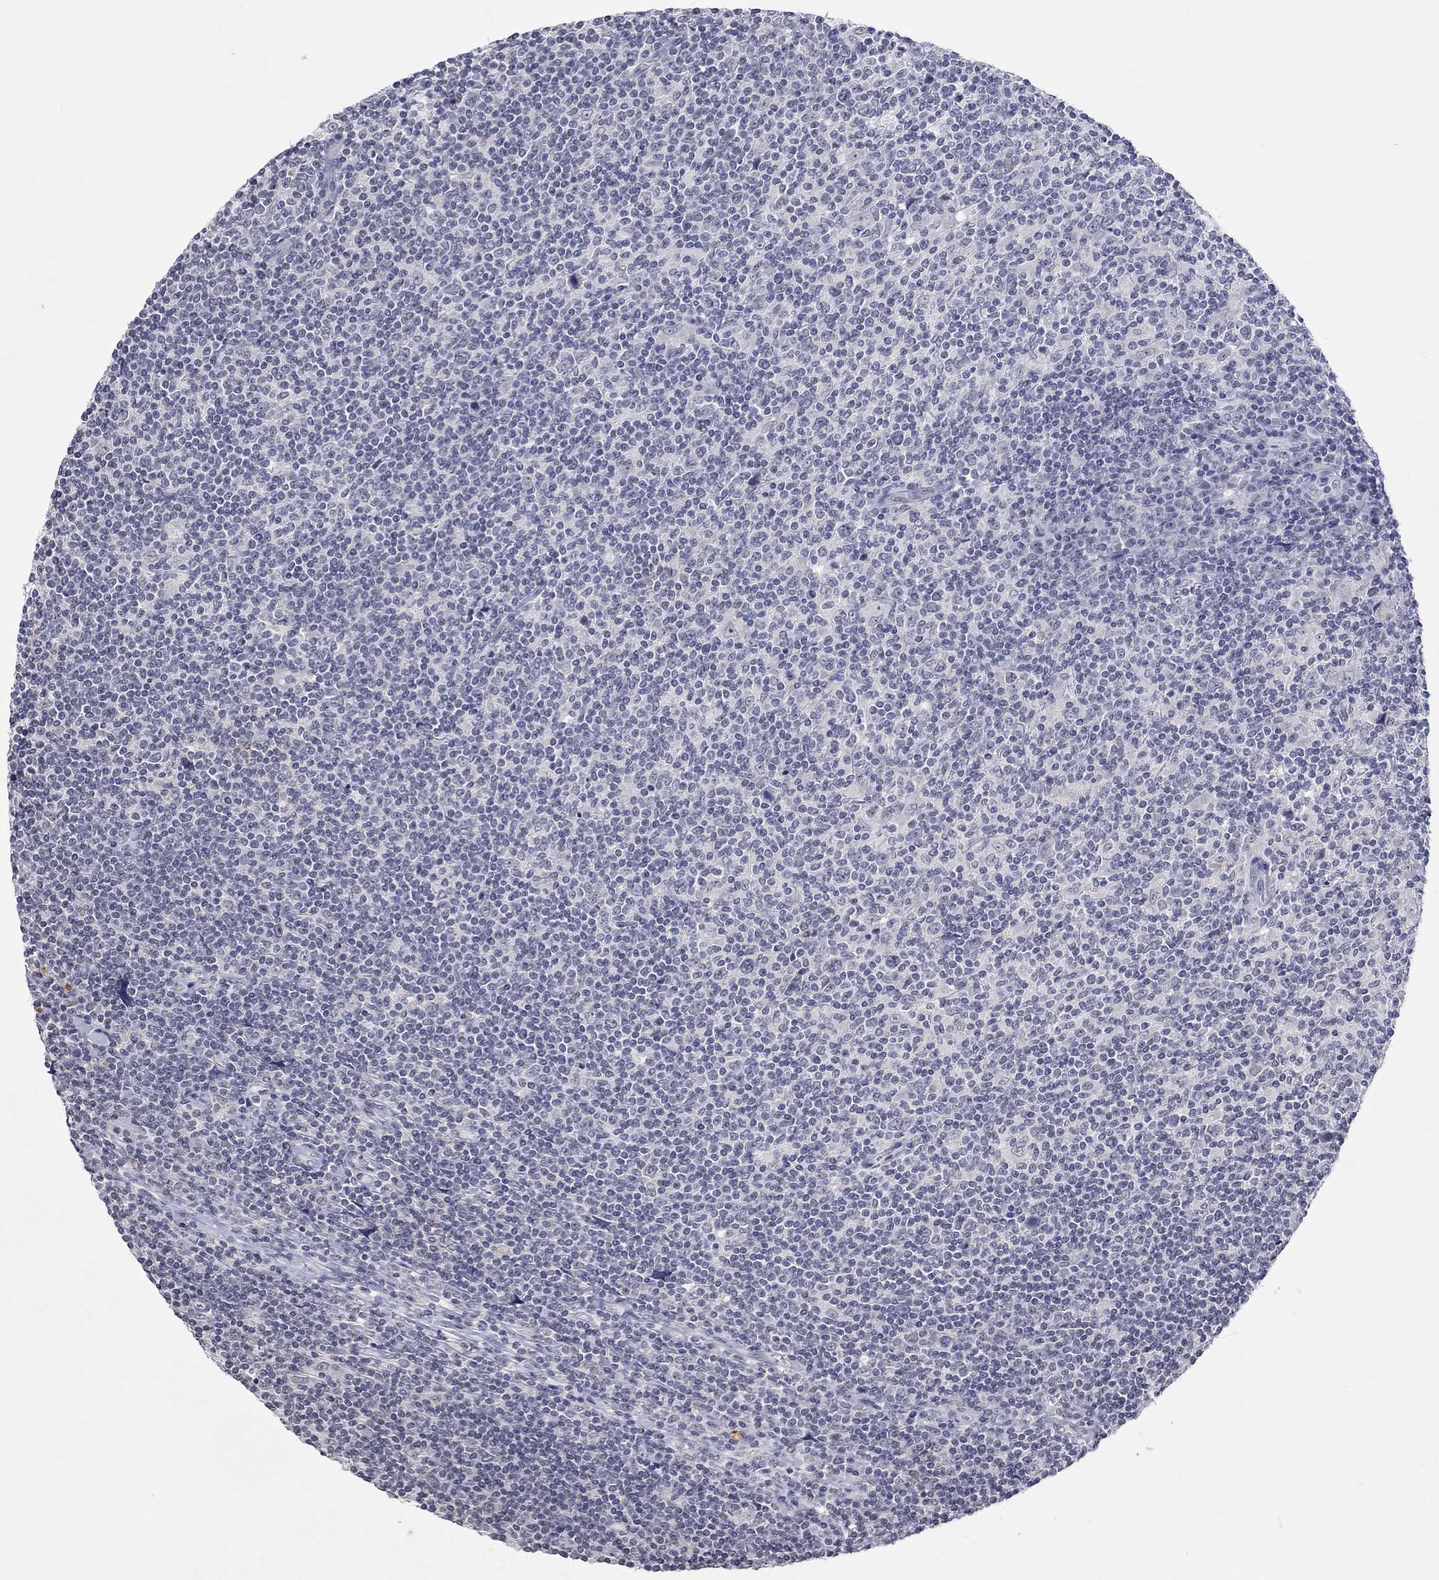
{"staining": {"intensity": "negative", "quantity": "none", "location": "none"}, "tissue": "lymphoma", "cell_type": "Tumor cells", "image_type": "cancer", "snomed": [{"axis": "morphology", "description": "Hodgkin's disease, NOS"}, {"axis": "topography", "description": "Lymph node"}], "caption": "An image of lymphoma stained for a protein exhibits no brown staining in tumor cells. Nuclei are stained in blue.", "gene": "TMEM143", "patient": {"sex": "male", "age": 40}}